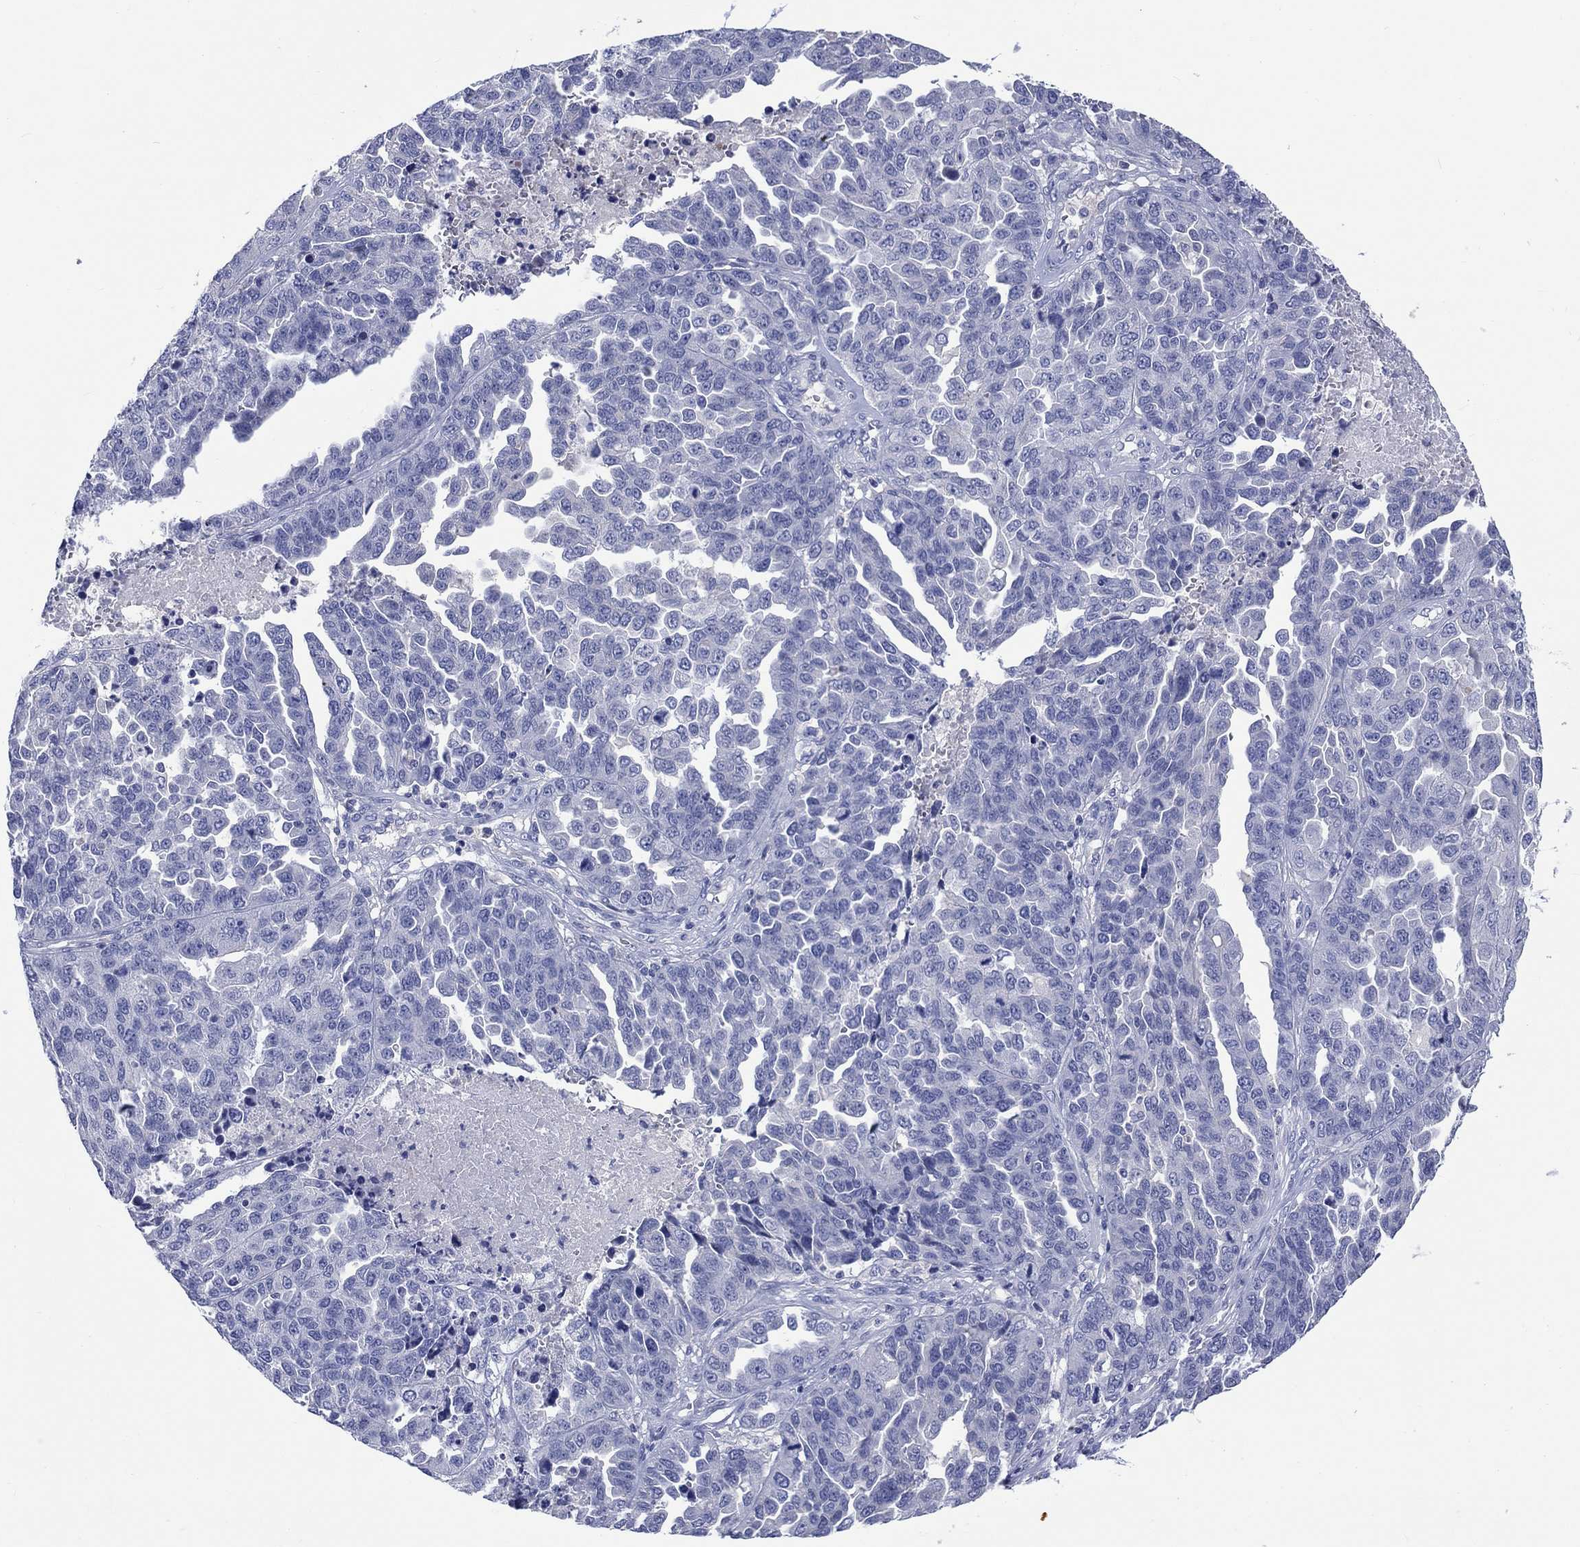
{"staining": {"intensity": "negative", "quantity": "none", "location": "none"}, "tissue": "ovarian cancer", "cell_type": "Tumor cells", "image_type": "cancer", "snomed": [{"axis": "morphology", "description": "Cystadenocarcinoma, serous, NOS"}, {"axis": "topography", "description": "Ovary"}], "caption": "Tumor cells are negative for protein expression in human ovarian cancer. (Immunohistochemistry (ihc), brightfield microscopy, high magnification).", "gene": "TOMM20L", "patient": {"sex": "female", "age": 87}}